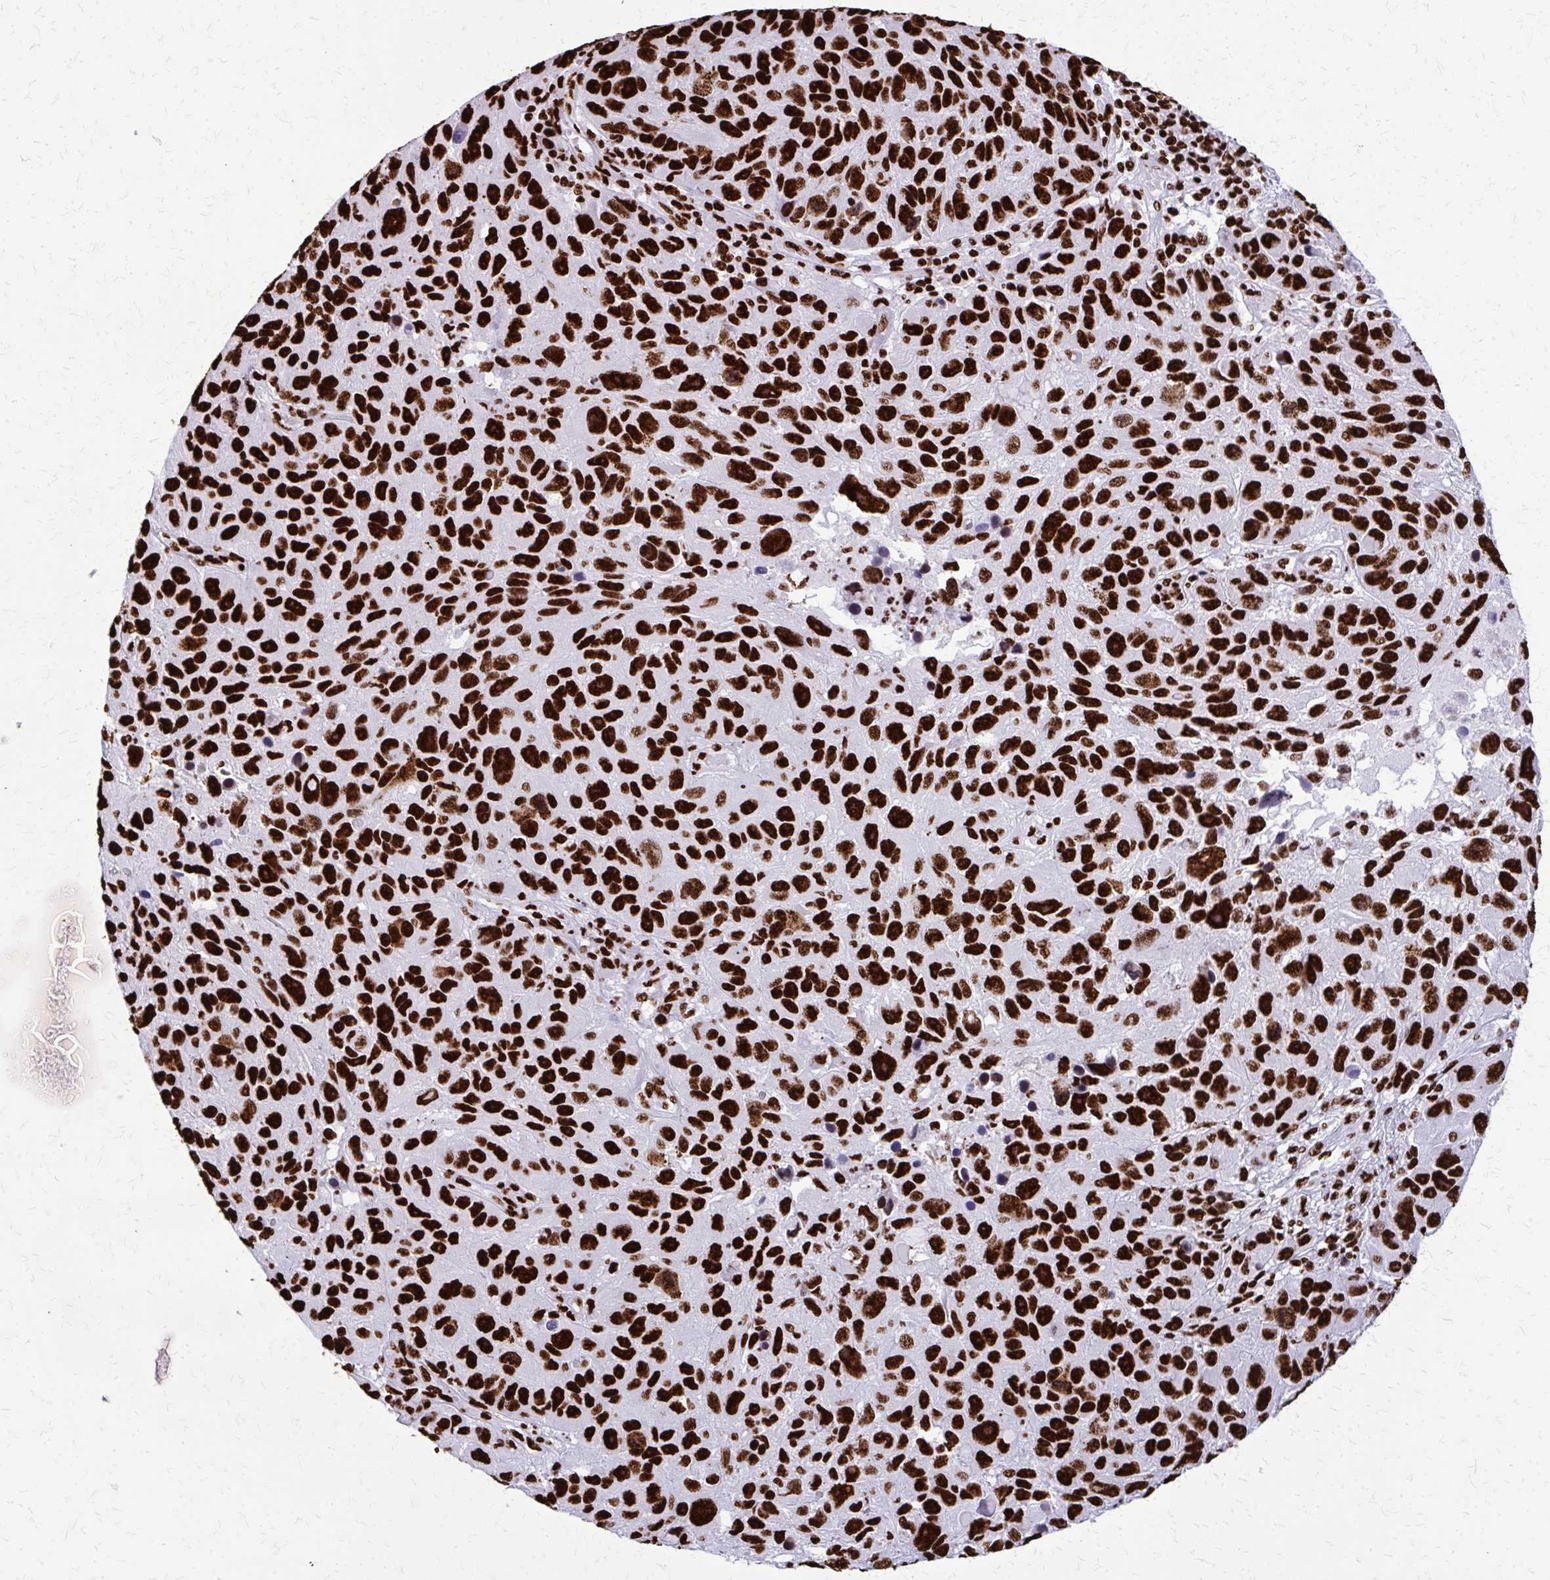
{"staining": {"intensity": "strong", "quantity": ">75%", "location": "nuclear"}, "tissue": "melanoma", "cell_type": "Tumor cells", "image_type": "cancer", "snomed": [{"axis": "morphology", "description": "Malignant melanoma, NOS"}, {"axis": "topography", "description": "Skin"}], "caption": "Immunohistochemical staining of malignant melanoma reveals high levels of strong nuclear expression in approximately >75% of tumor cells.", "gene": "SFPQ", "patient": {"sex": "male", "age": 53}}